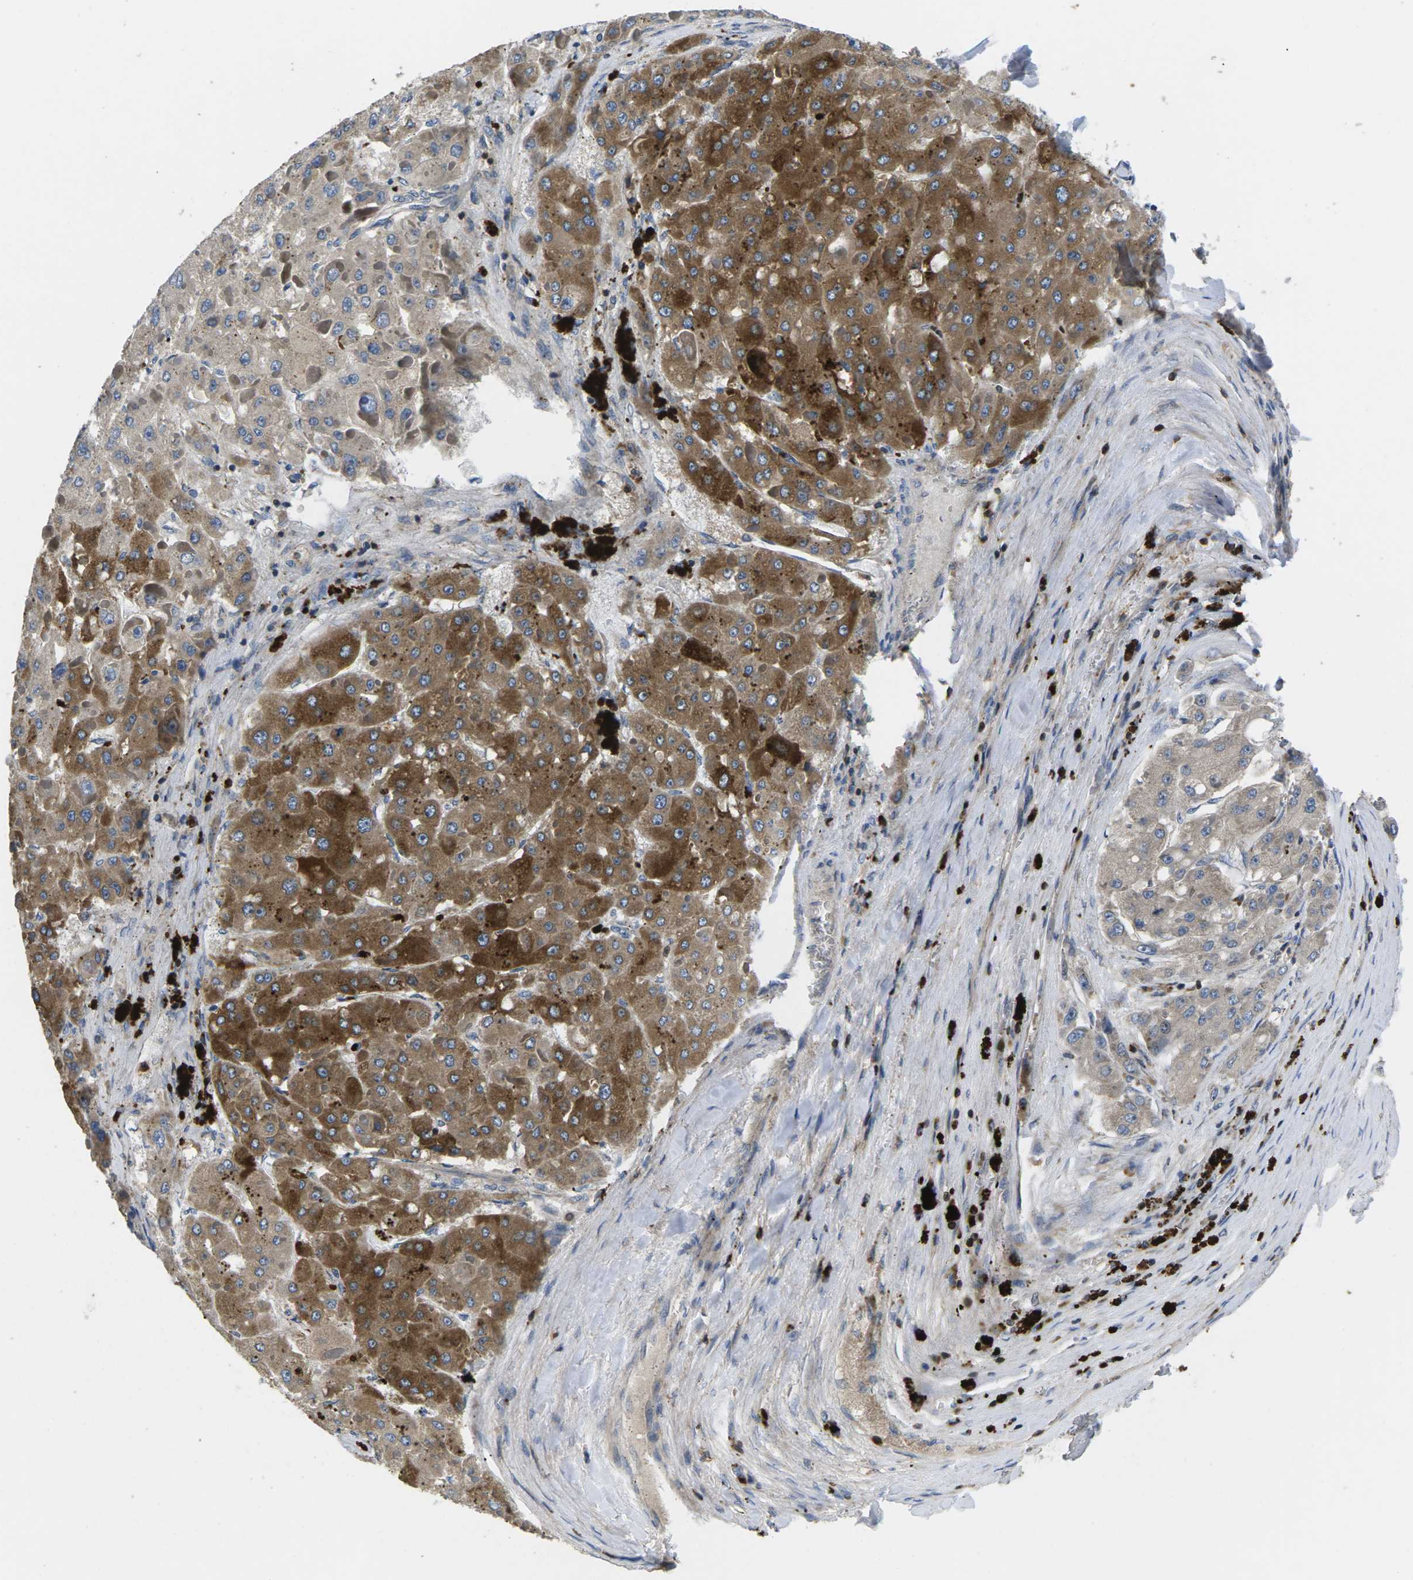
{"staining": {"intensity": "strong", "quantity": ">75%", "location": "cytoplasmic/membranous"}, "tissue": "liver cancer", "cell_type": "Tumor cells", "image_type": "cancer", "snomed": [{"axis": "morphology", "description": "Carcinoma, Hepatocellular, NOS"}, {"axis": "topography", "description": "Liver"}], "caption": "Protein analysis of liver hepatocellular carcinoma tissue demonstrates strong cytoplasmic/membranous positivity in about >75% of tumor cells.", "gene": "PLCE1", "patient": {"sex": "female", "age": 73}}